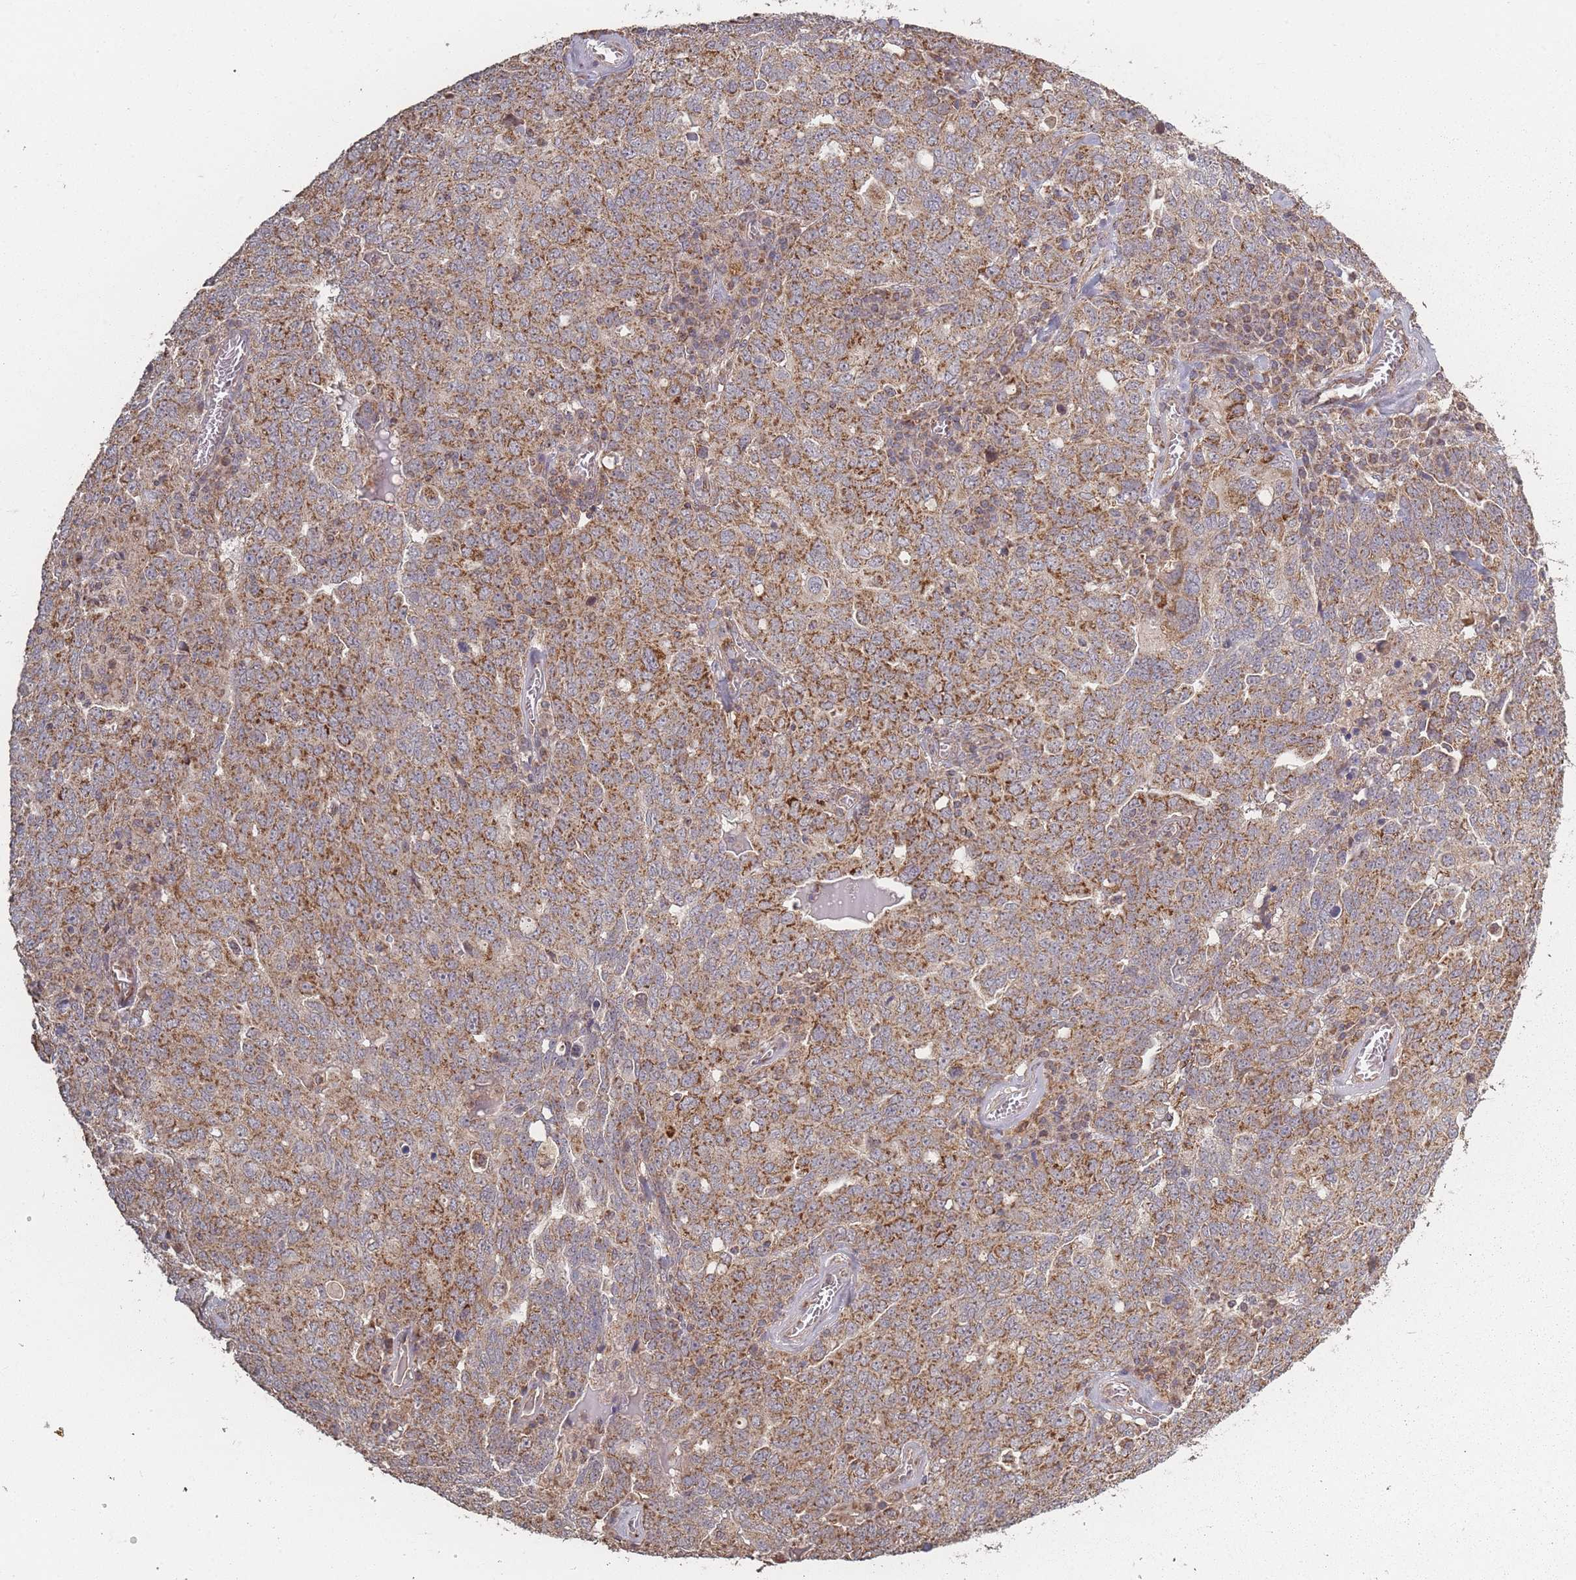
{"staining": {"intensity": "moderate", "quantity": ">75%", "location": "cytoplasmic/membranous"}, "tissue": "ovarian cancer", "cell_type": "Tumor cells", "image_type": "cancer", "snomed": [{"axis": "morphology", "description": "Carcinoma, endometroid"}, {"axis": "topography", "description": "Ovary"}], "caption": "Ovarian endometroid carcinoma was stained to show a protein in brown. There is medium levels of moderate cytoplasmic/membranous positivity in about >75% of tumor cells.", "gene": "LYRM7", "patient": {"sex": "female", "age": 62}}